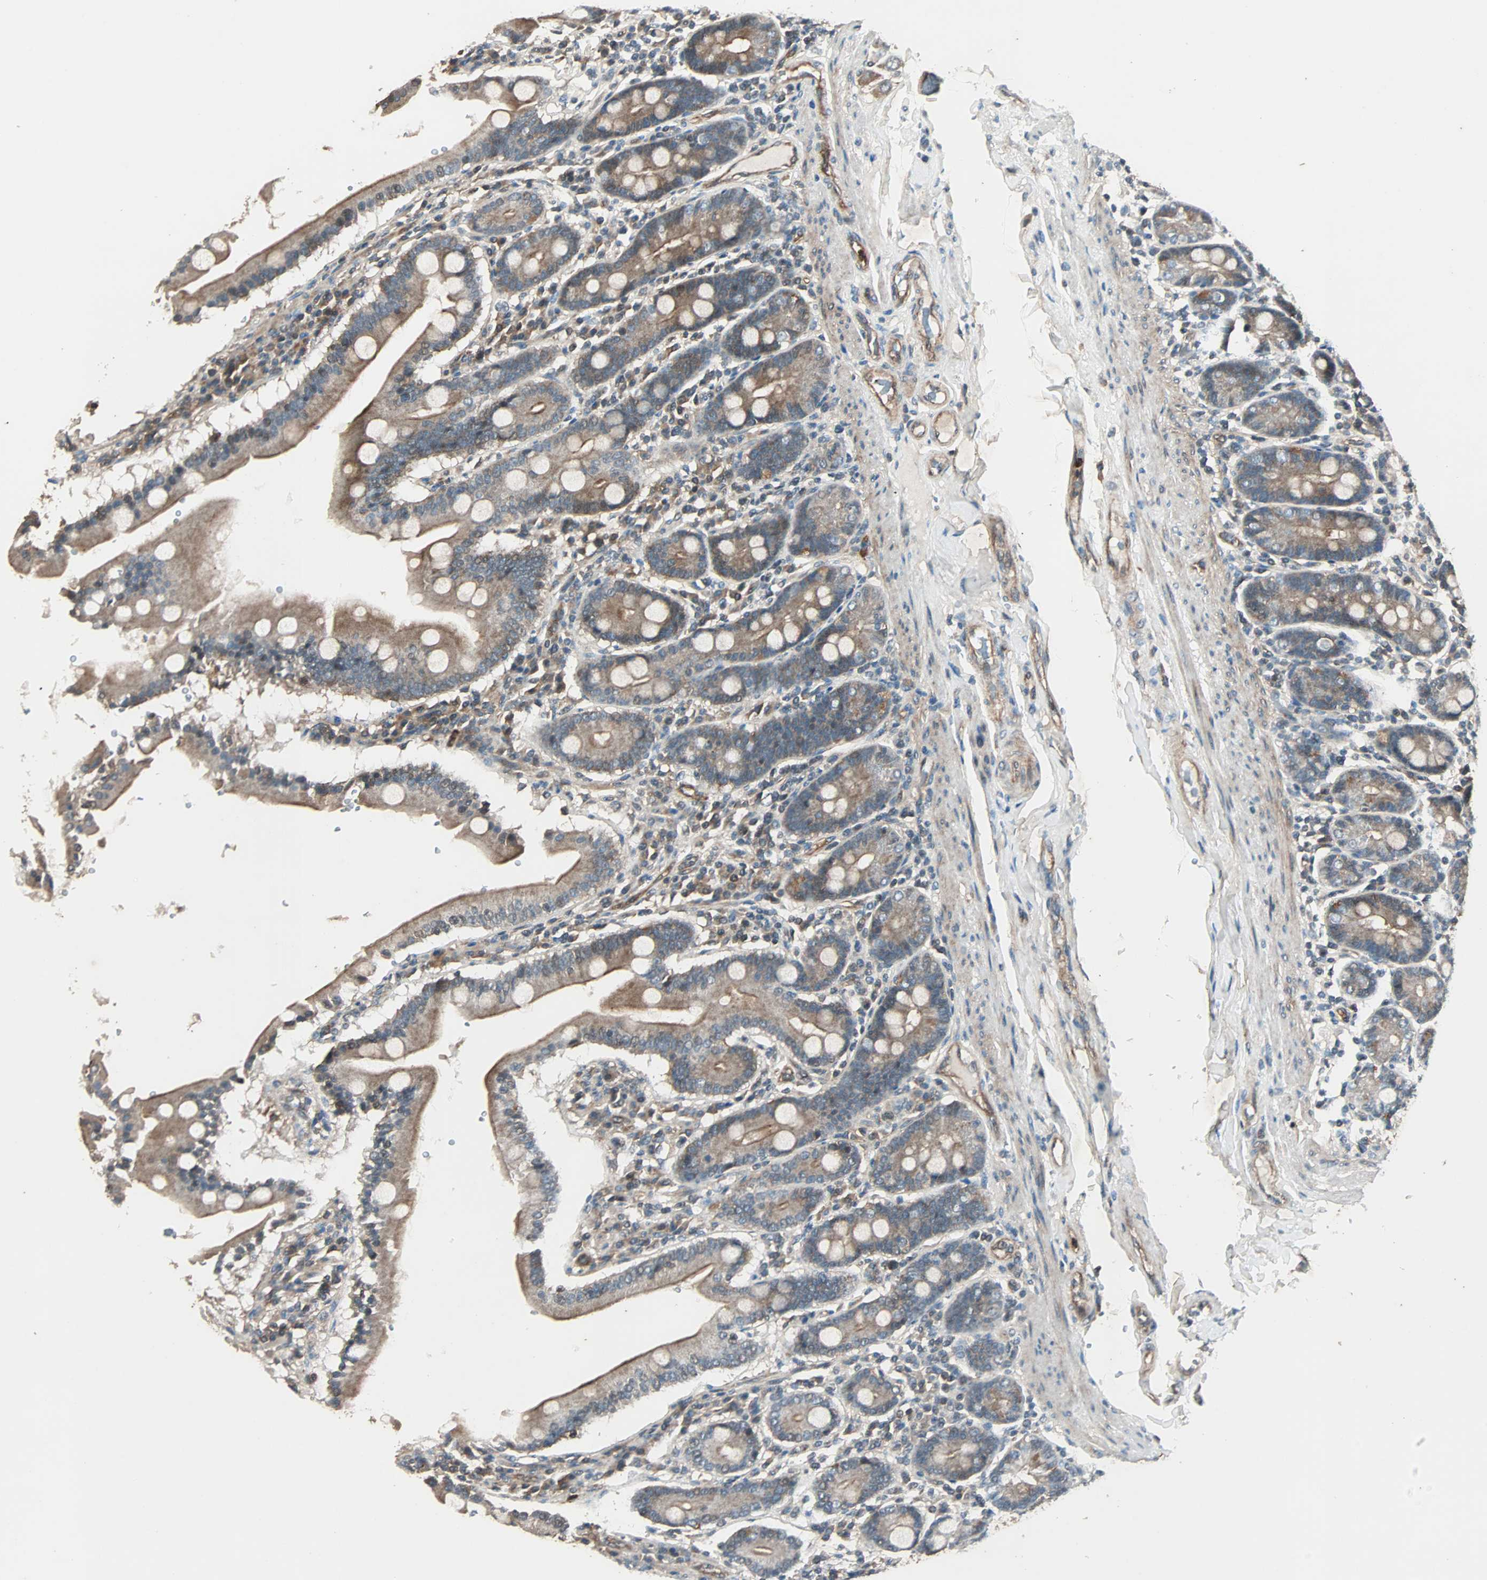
{"staining": {"intensity": "moderate", "quantity": ">75%", "location": "cytoplasmic/membranous"}, "tissue": "duodenum", "cell_type": "Glandular cells", "image_type": "normal", "snomed": [{"axis": "morphology", "description": "Normal tissue, NOS"}, {"axis": "topography", "description": "Duodenum"}], "caption": "DAB (3,3'-diaminobenzidine) immunohistochemical staining of unremarkable human duodenum demonstrates moderate cytoplasmic/membranous protein expression in about >75% of glandular cells. The protein is stained brown, and the nuclei are stained in blue (DAB (3,3'-diaminobenzidine) IHC with brightfield microscopy, high magnification).", "gene": "GCK", "patient": {"sex": "male", "age": 50}}